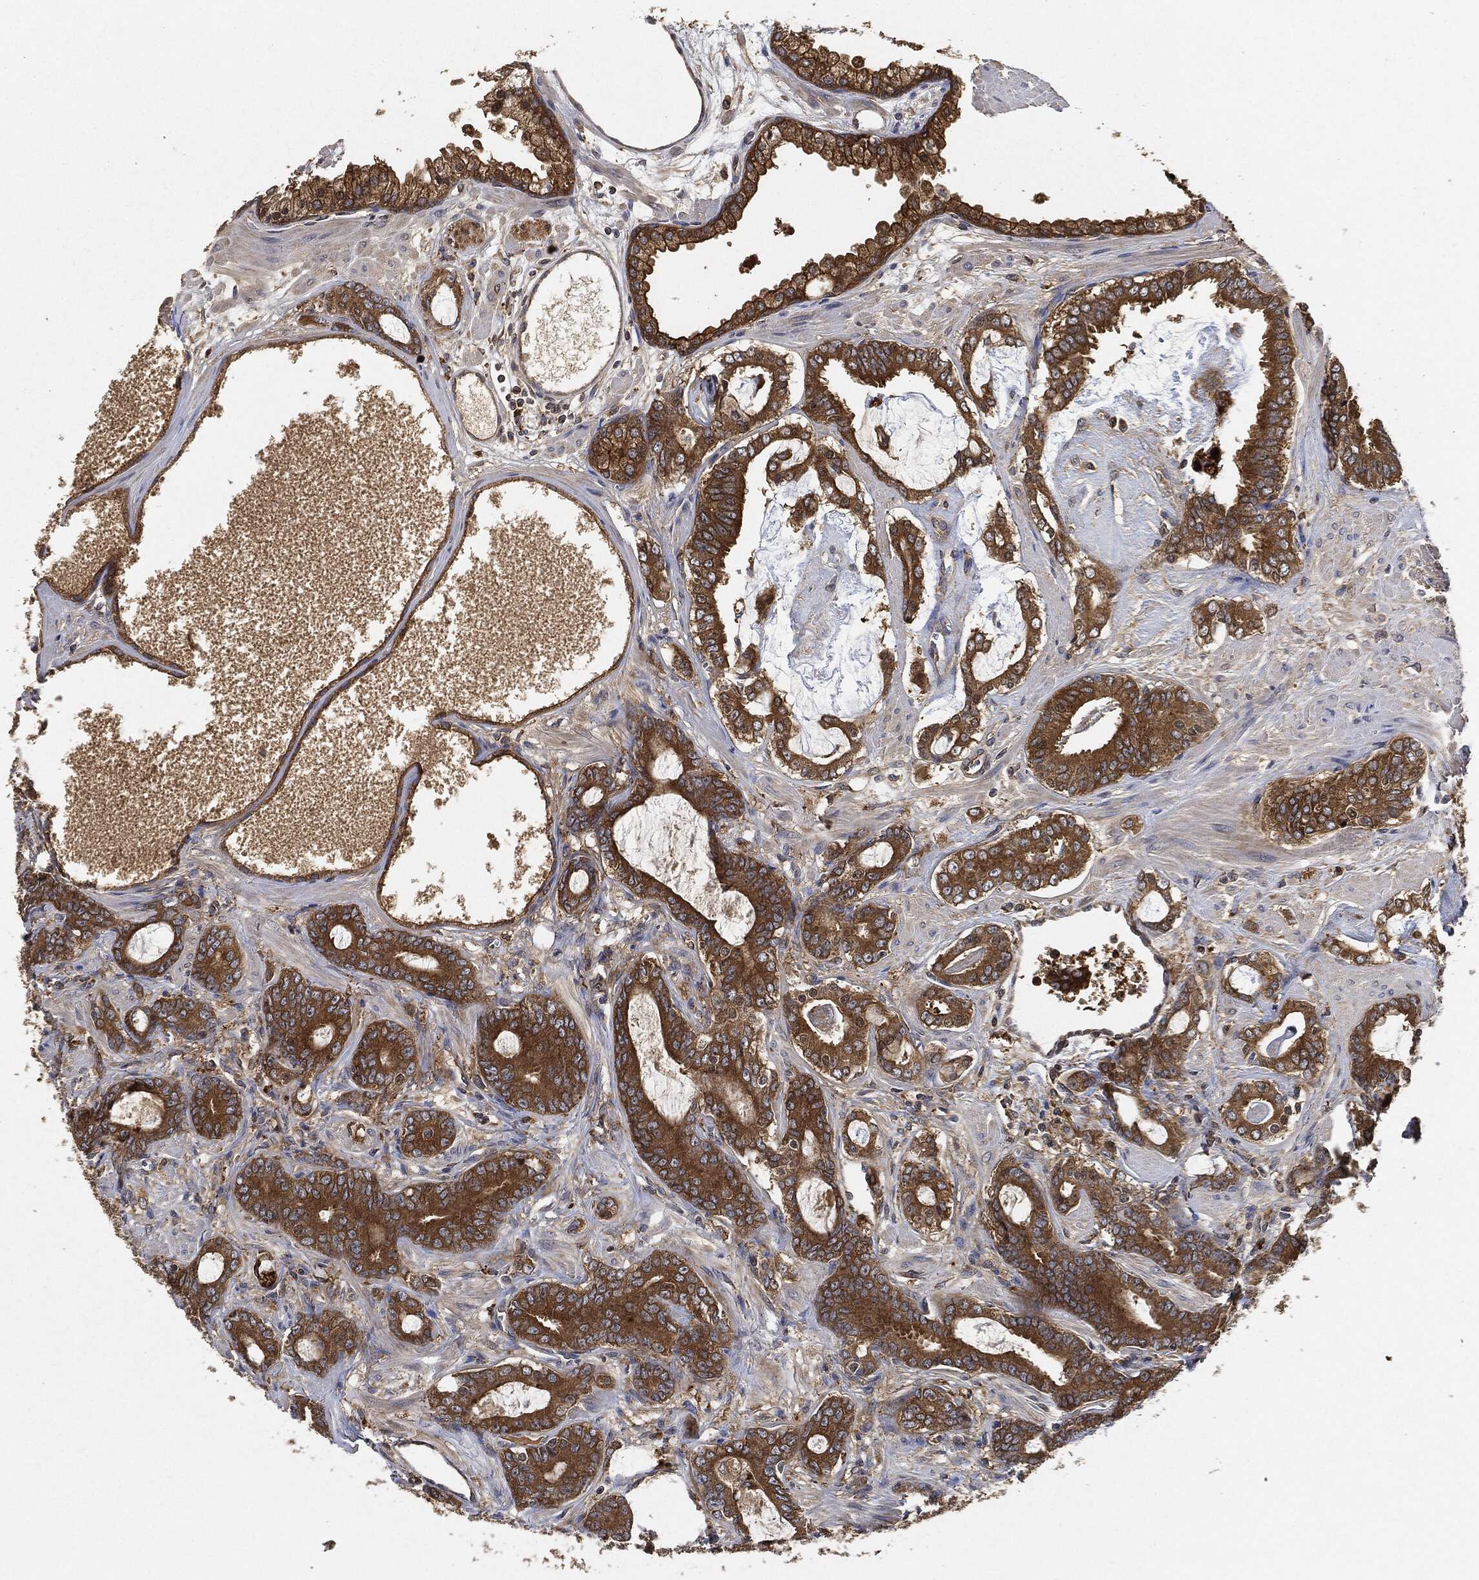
{"staining": {"intensity": "strong", "quantity": ">75%", "location": "cytoplasmic/membranous"}, "tissue": "prostate cancer", "cell_type": "Tumor cells", "image_type": "cancer", "snomed": [{"axis": "morphology", "description": "Adenocarcinoma, NOS"}, {"axis": "topography", "description": "Prostate"}], "caption": "Prostate cancer (adenocarcinoma) was stained to show a protein in brown. There is high levels of strong cytoplasmic/membranous positivity in approximately >75% of tumor cells.", "gene": "BRAF", "patient": {"sex": "male", "age": 55}}